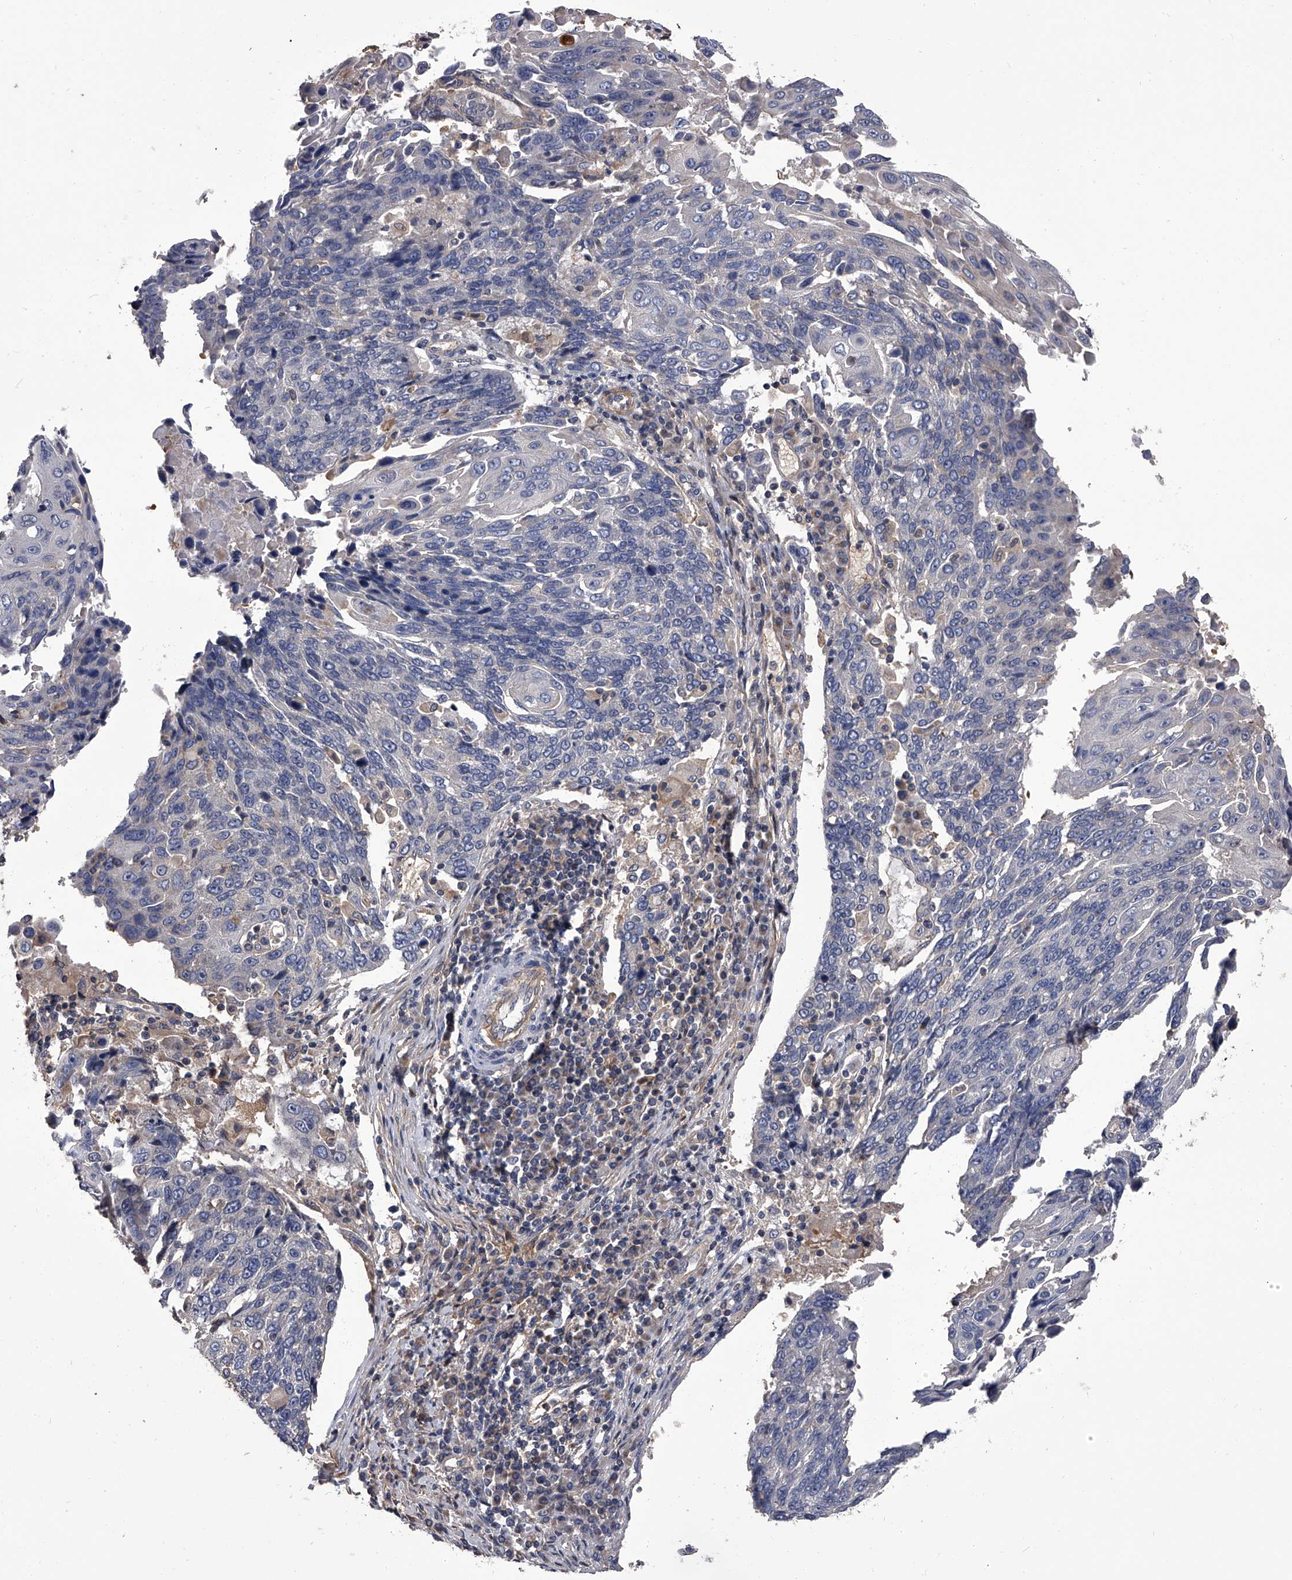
{"staining": {"intensity": "negative", "quantity": "none", "location": "none"}, "tissue": "lung cancer", "cell_type": "Tumor cells", "image_type": "cancer", "snomed": [{"axis": "morphology", "description": "Squamous cell carcinoma, NOS"}, {"axis": "topography", "description": "Lung"}], "caption": "Lung cancer (squamous cell carcinoma) was stained to show a protein in brown. There is no significant expression in tumor cells.", "gene": "STK36", "patient": {"sex": "male", "age": 66}}